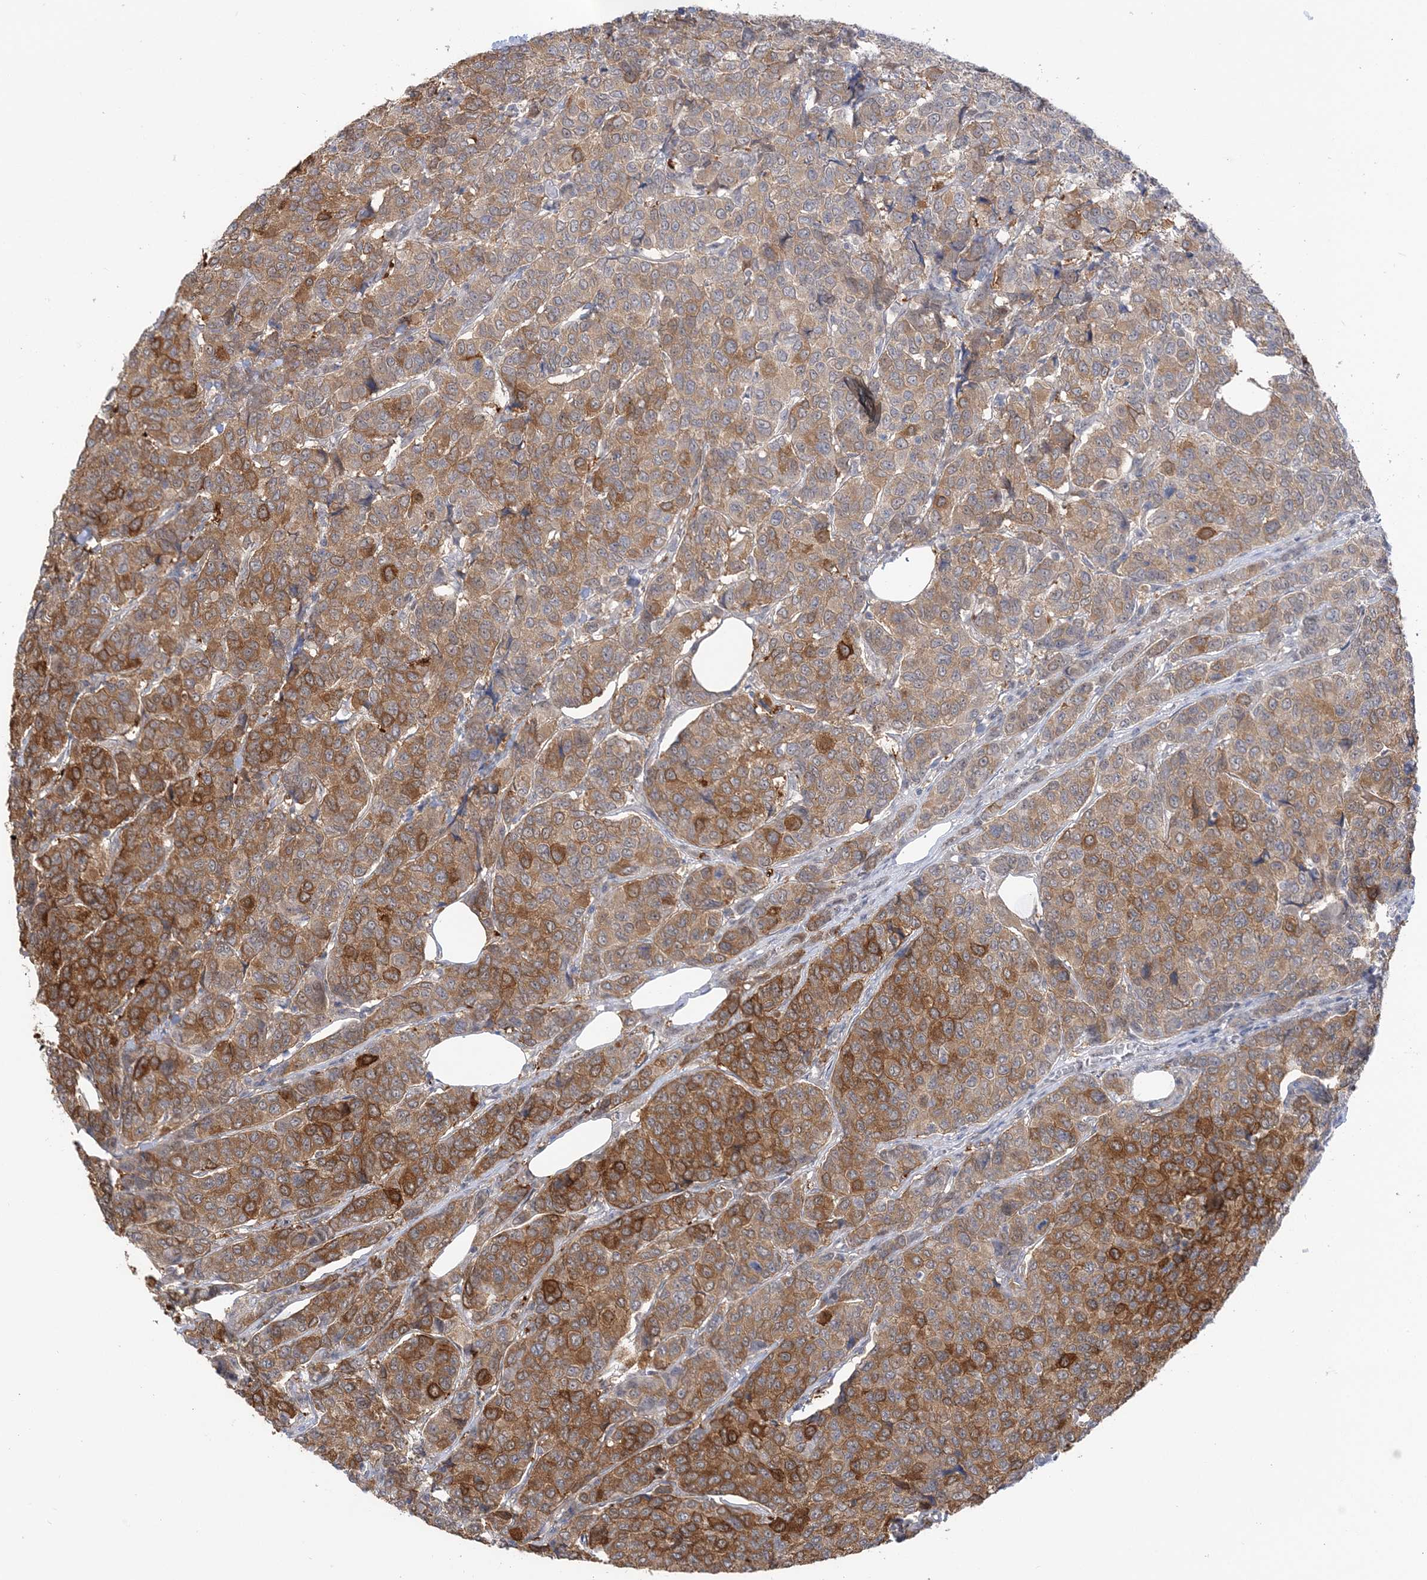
{"staining": {"intensity": "moderate", "quantity": "25%-75%", "location": "cytoplasmic/membranous"}, "tissue": "breast cancer", "cell_type": "Tumor cells", "image_type": "cancer", "snomed": [{"axis": "morphology", "description": "Duct carcinoma"}, {"axis": "topography", "description": "Breast"}], "caption": "Protein expression analysis of human infiltrating ductal carcinoma (breast) reveals moderate cytoplasmic/membranous expression in about 25%-75% of tumor cells. The staining is performed using DAB brown chromogen to label protein expression. The nuclei are counter-stained blue using hematoxylin.", "gene": "THADA", "patient": {"sex": "female", "age": 55}}